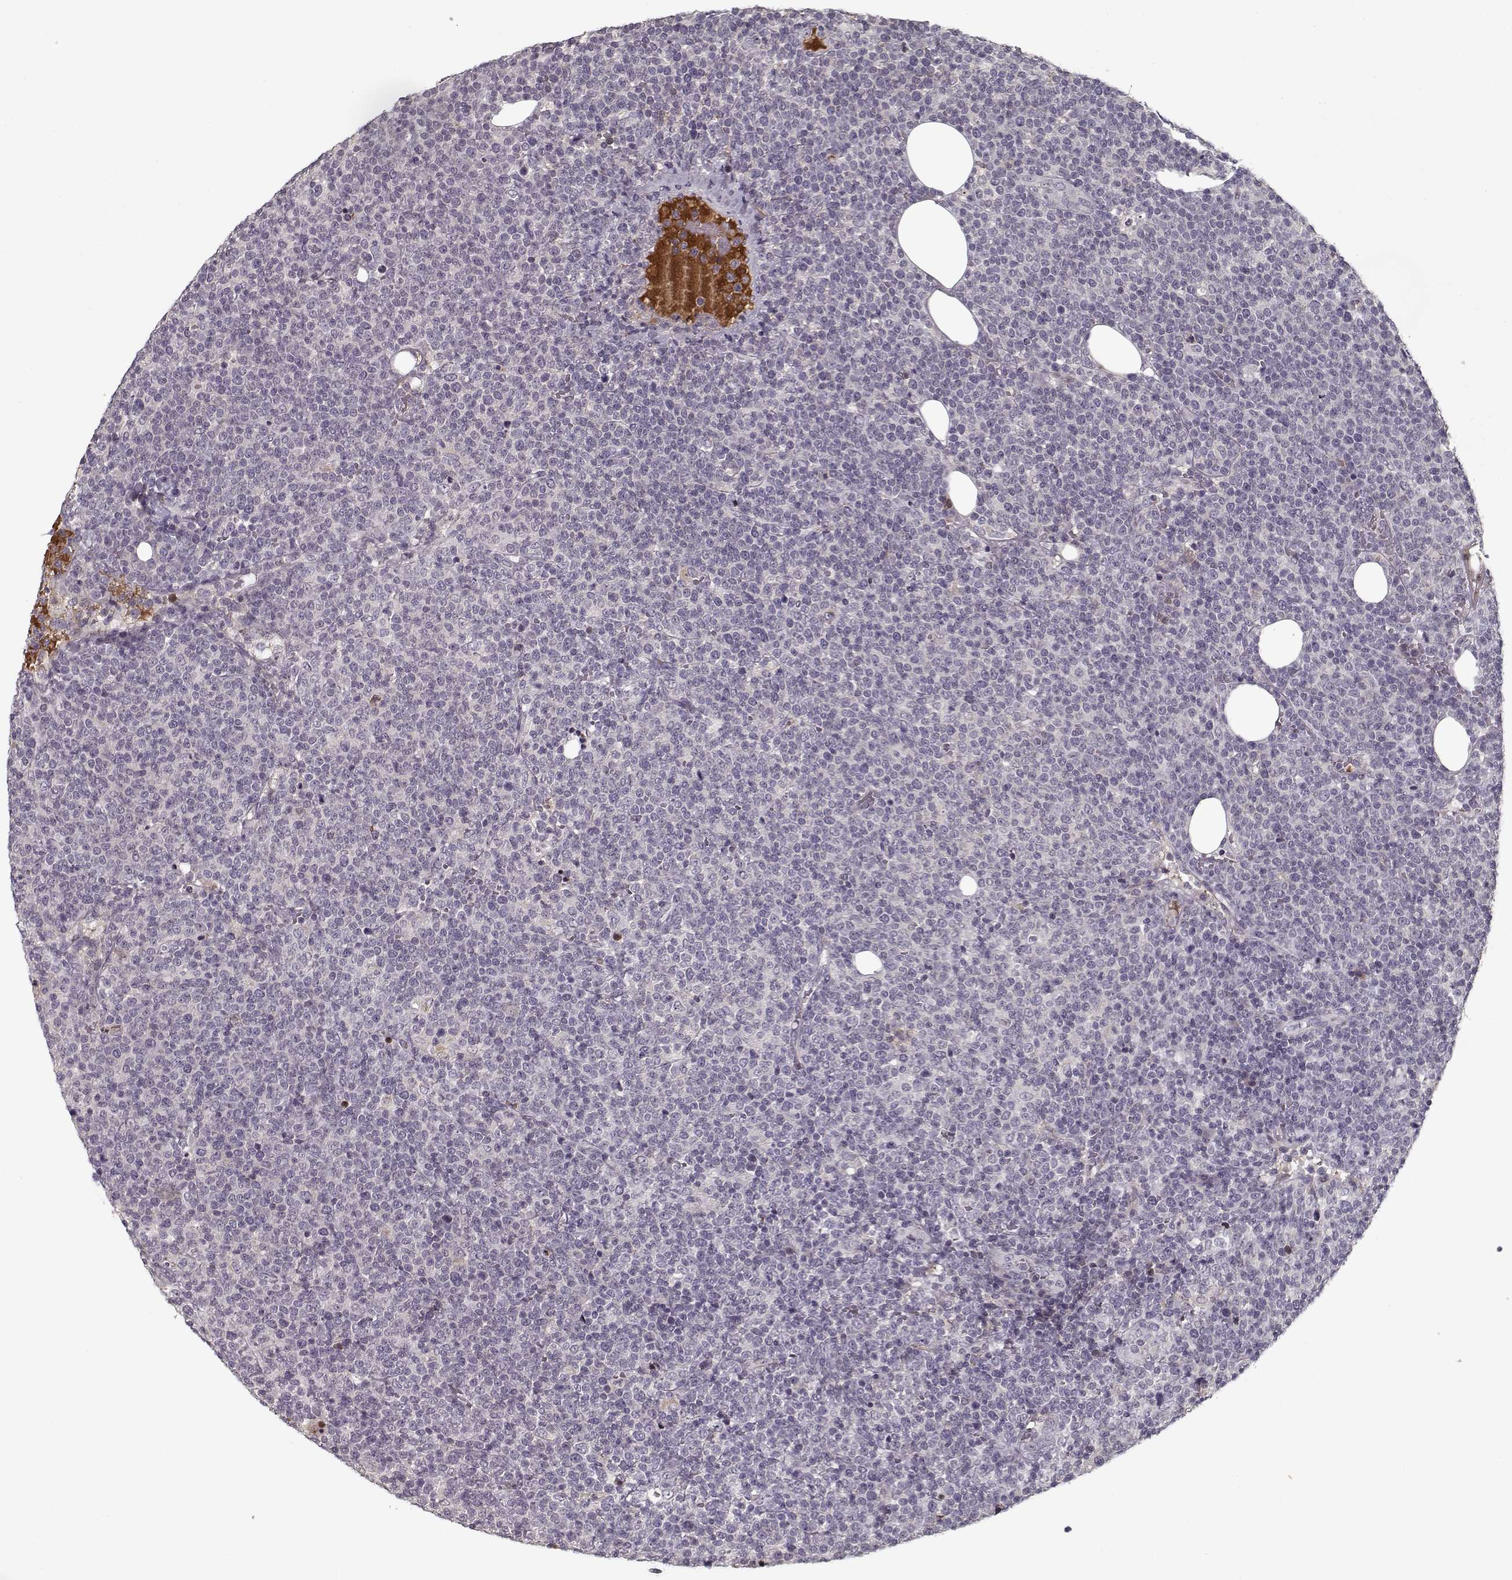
{"staining": {"intensity": "negative", "quantity": "none", "location": "none"}, "tissue": "lymphoma", "cell_type": "Tumor cells", "image_type": "cancer", "snomed": [{"axis": "morphology", "description": "Malignant lymphoma, non-Hodgkin's type, High grade"}, {"axis": "topography", "description": "Lymph node"}], "caption": "Immunohistochemistry (IHC) of human malignant lymphoma, non-Hodgkin's type (high-grade) displays no expression in tumor cells.", "gene": "AFM", "patient": {"sex": "male", "age": 61}}